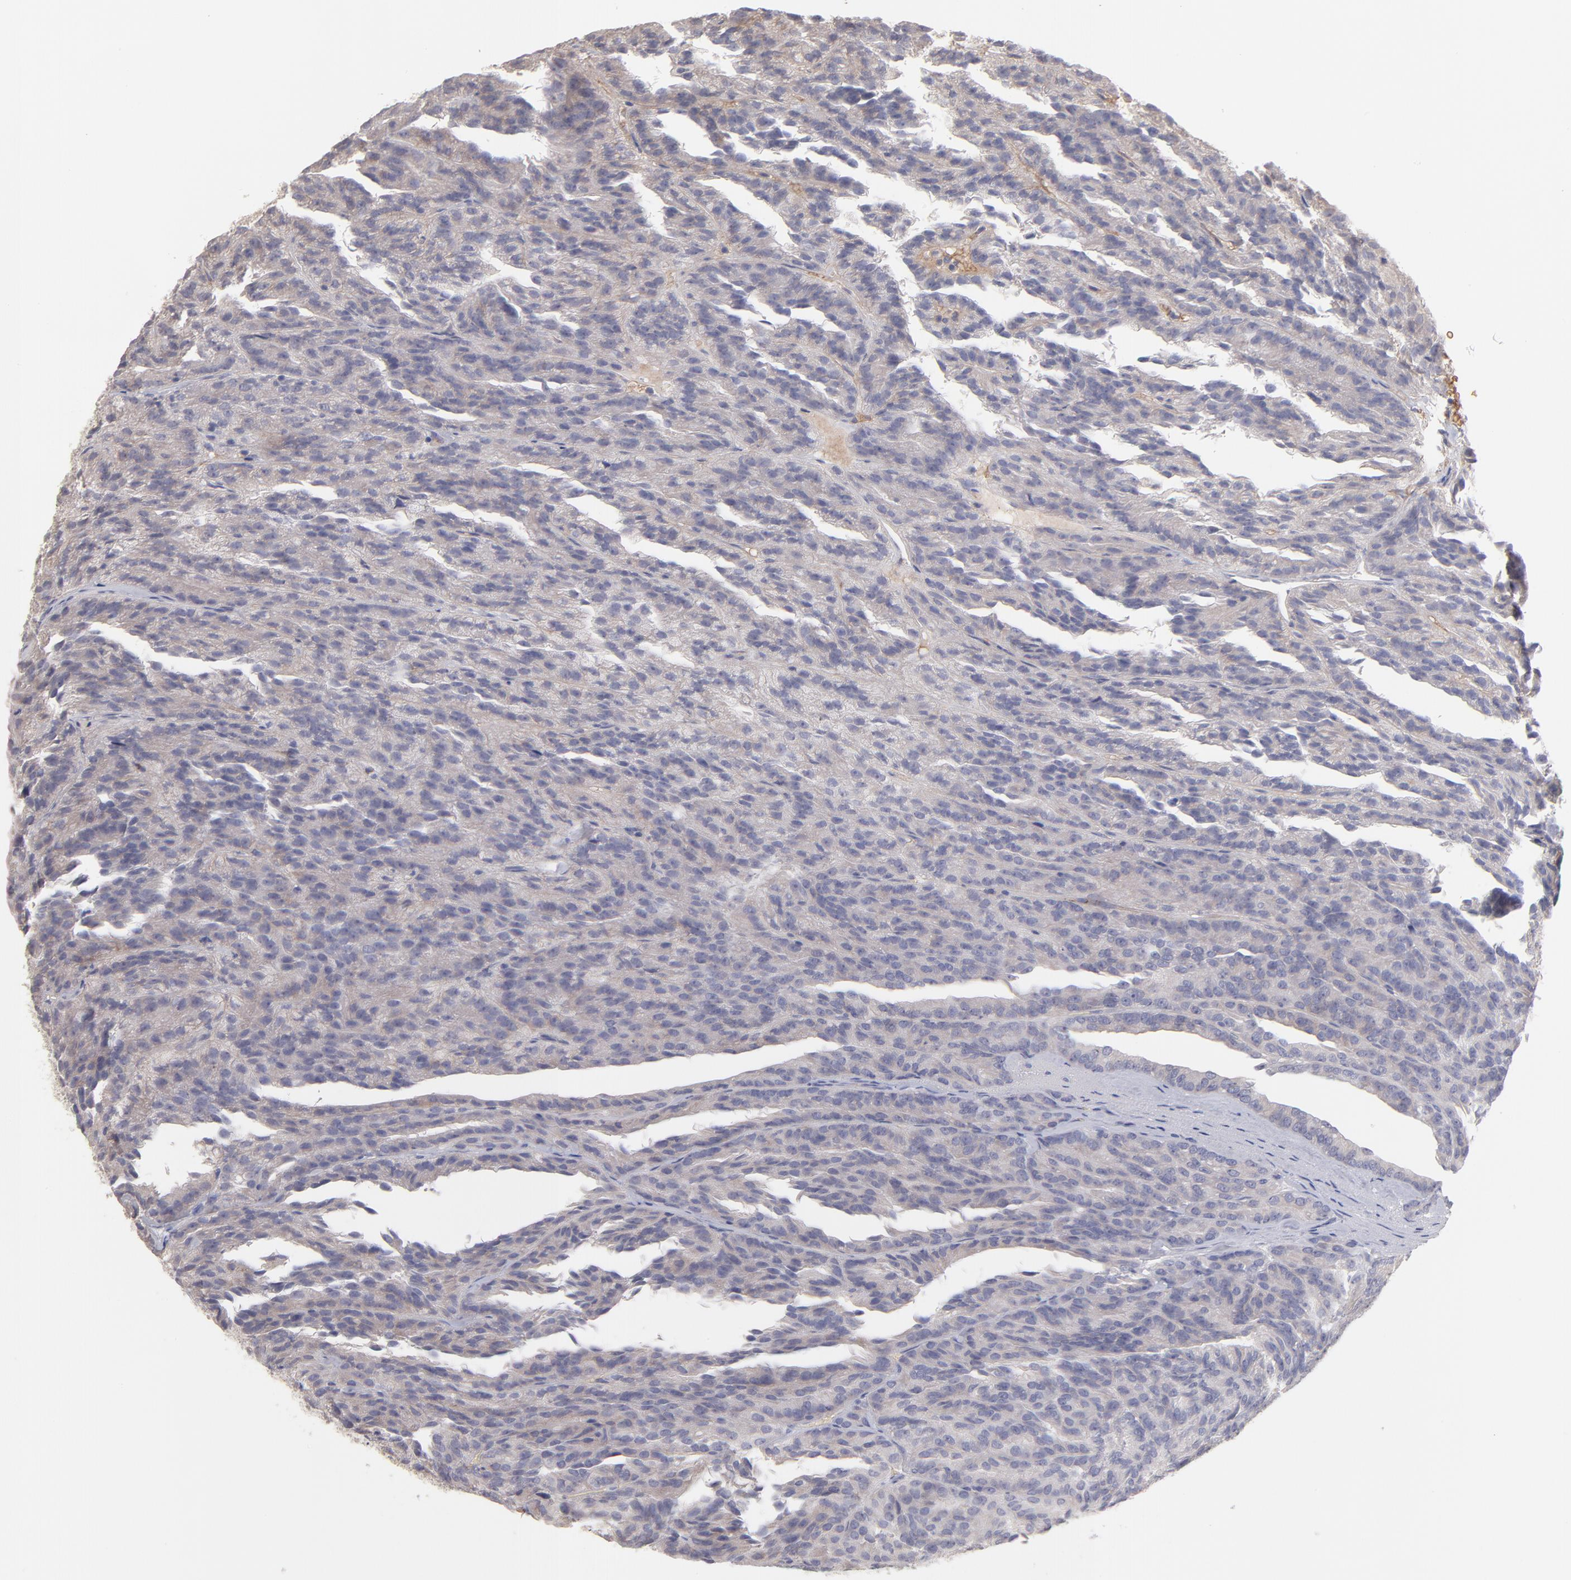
{"staining": {"intensity": "negative", "quantity": "none", "location": "none"}, "tissue": "renal cancer", "cell_type": "Tumor cells", "image_type": "cancer", "snomed": [{"axis": "morphology", "description": "Adenocarcinoma, NOS"}, {"axis": "topography", "description": "Kidney"}], "caption": "A photomicrograph of human renal cancer is negative for staining in tumor cells.", "gene": "F13B", "patient": {"sex": "male", "age": 46}}